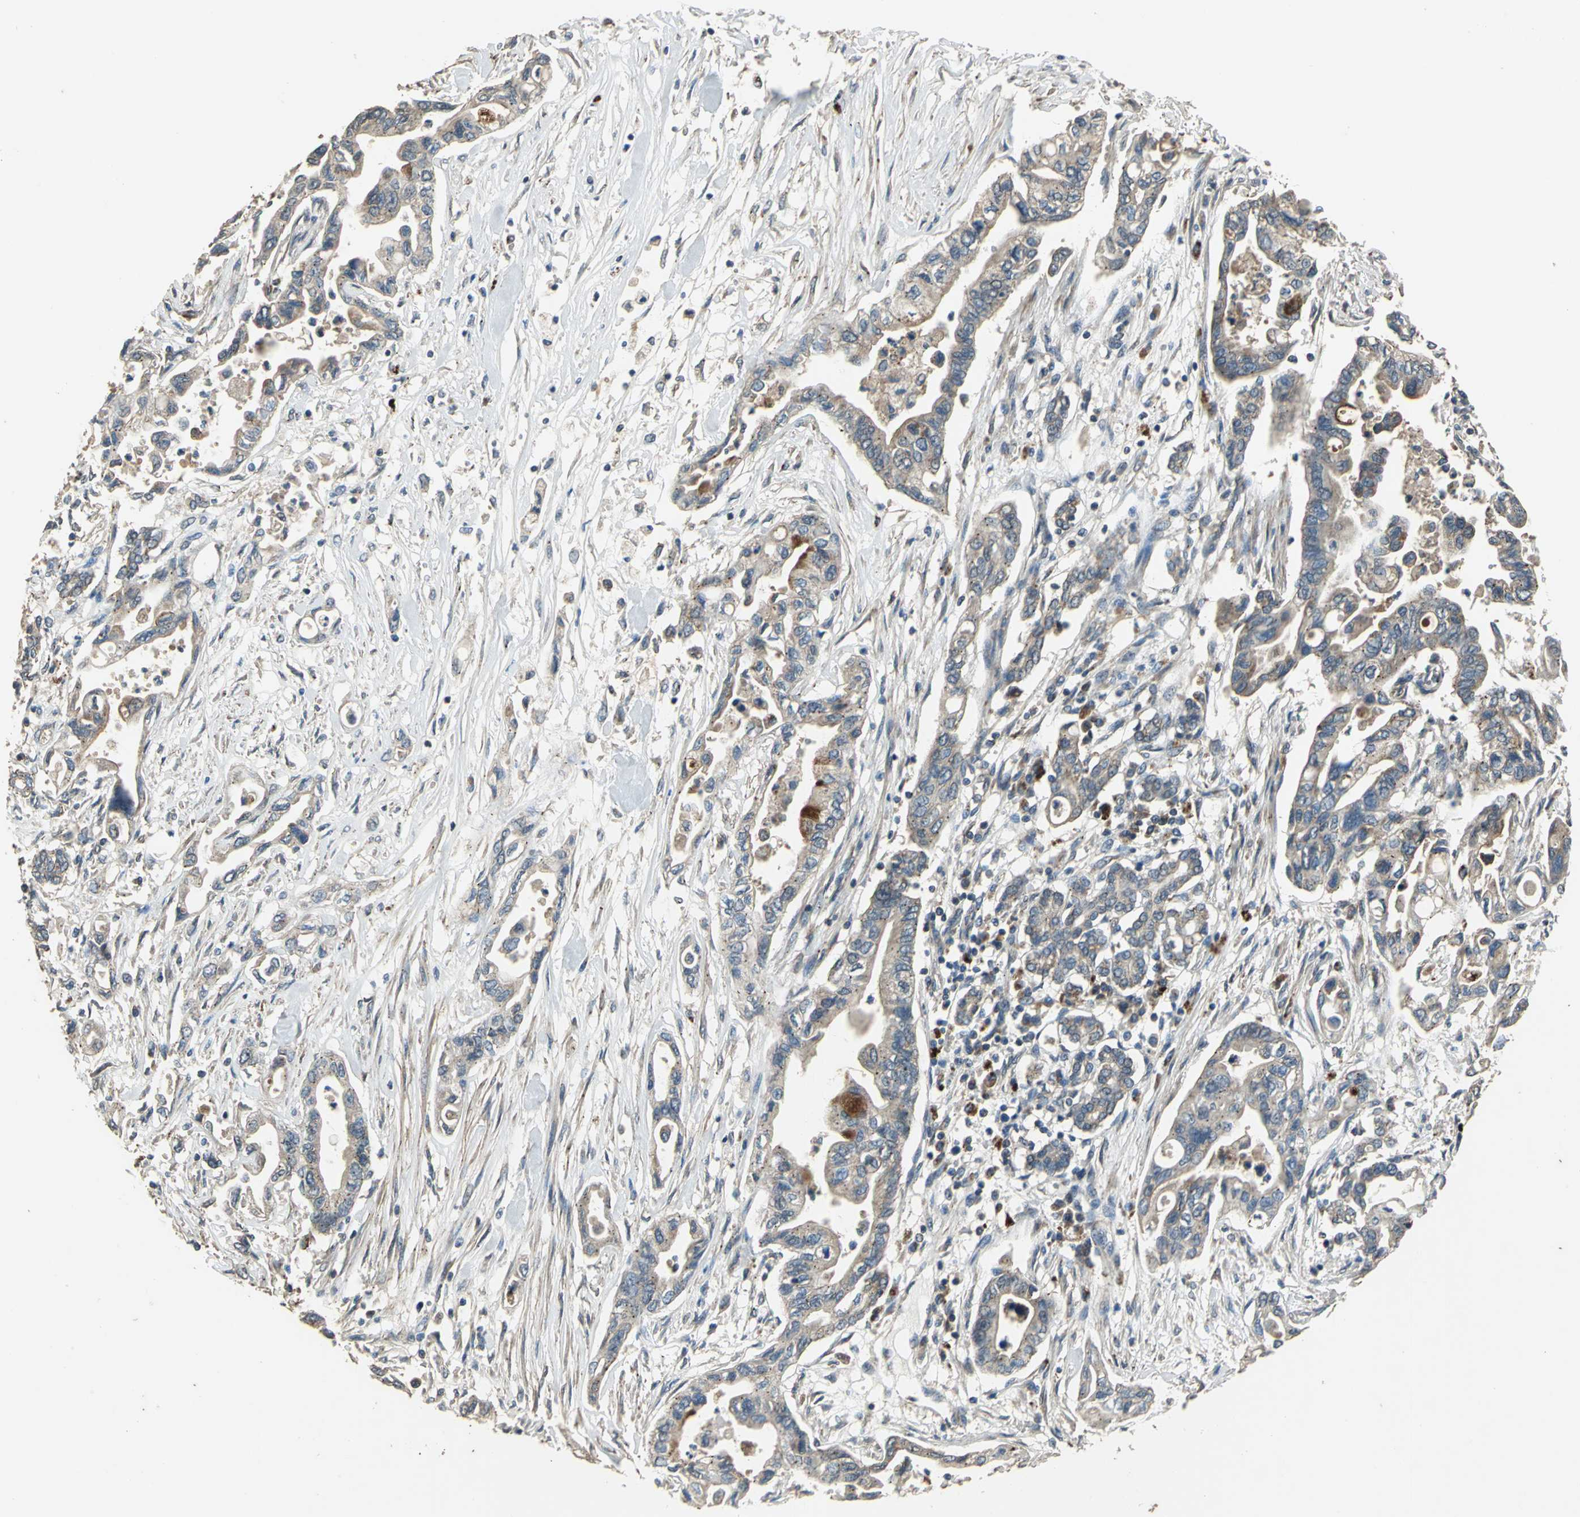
{"staining": {"intensity": "moderate", "quantity": ">75%", "location": "cytoplasmic/membranous"}, "tissue": "pancreatic cancer", "cell_type": "Tumor cells", "image_type": "cancer", "snomed": [{"axis": "morphology", "description": "Adenocarcinoma, NOS"}, {"axis": "topography", "description": "Pancreas"}], "caption": "Immunohistochemical staining of adenocarcinoma (pancreatic) shows medium levels of moderate cytoplasmic/membranous expression in about >75% of tumor cells.", "gene": "POLRMT", "patient": {"sex": "female", "age": 57}}